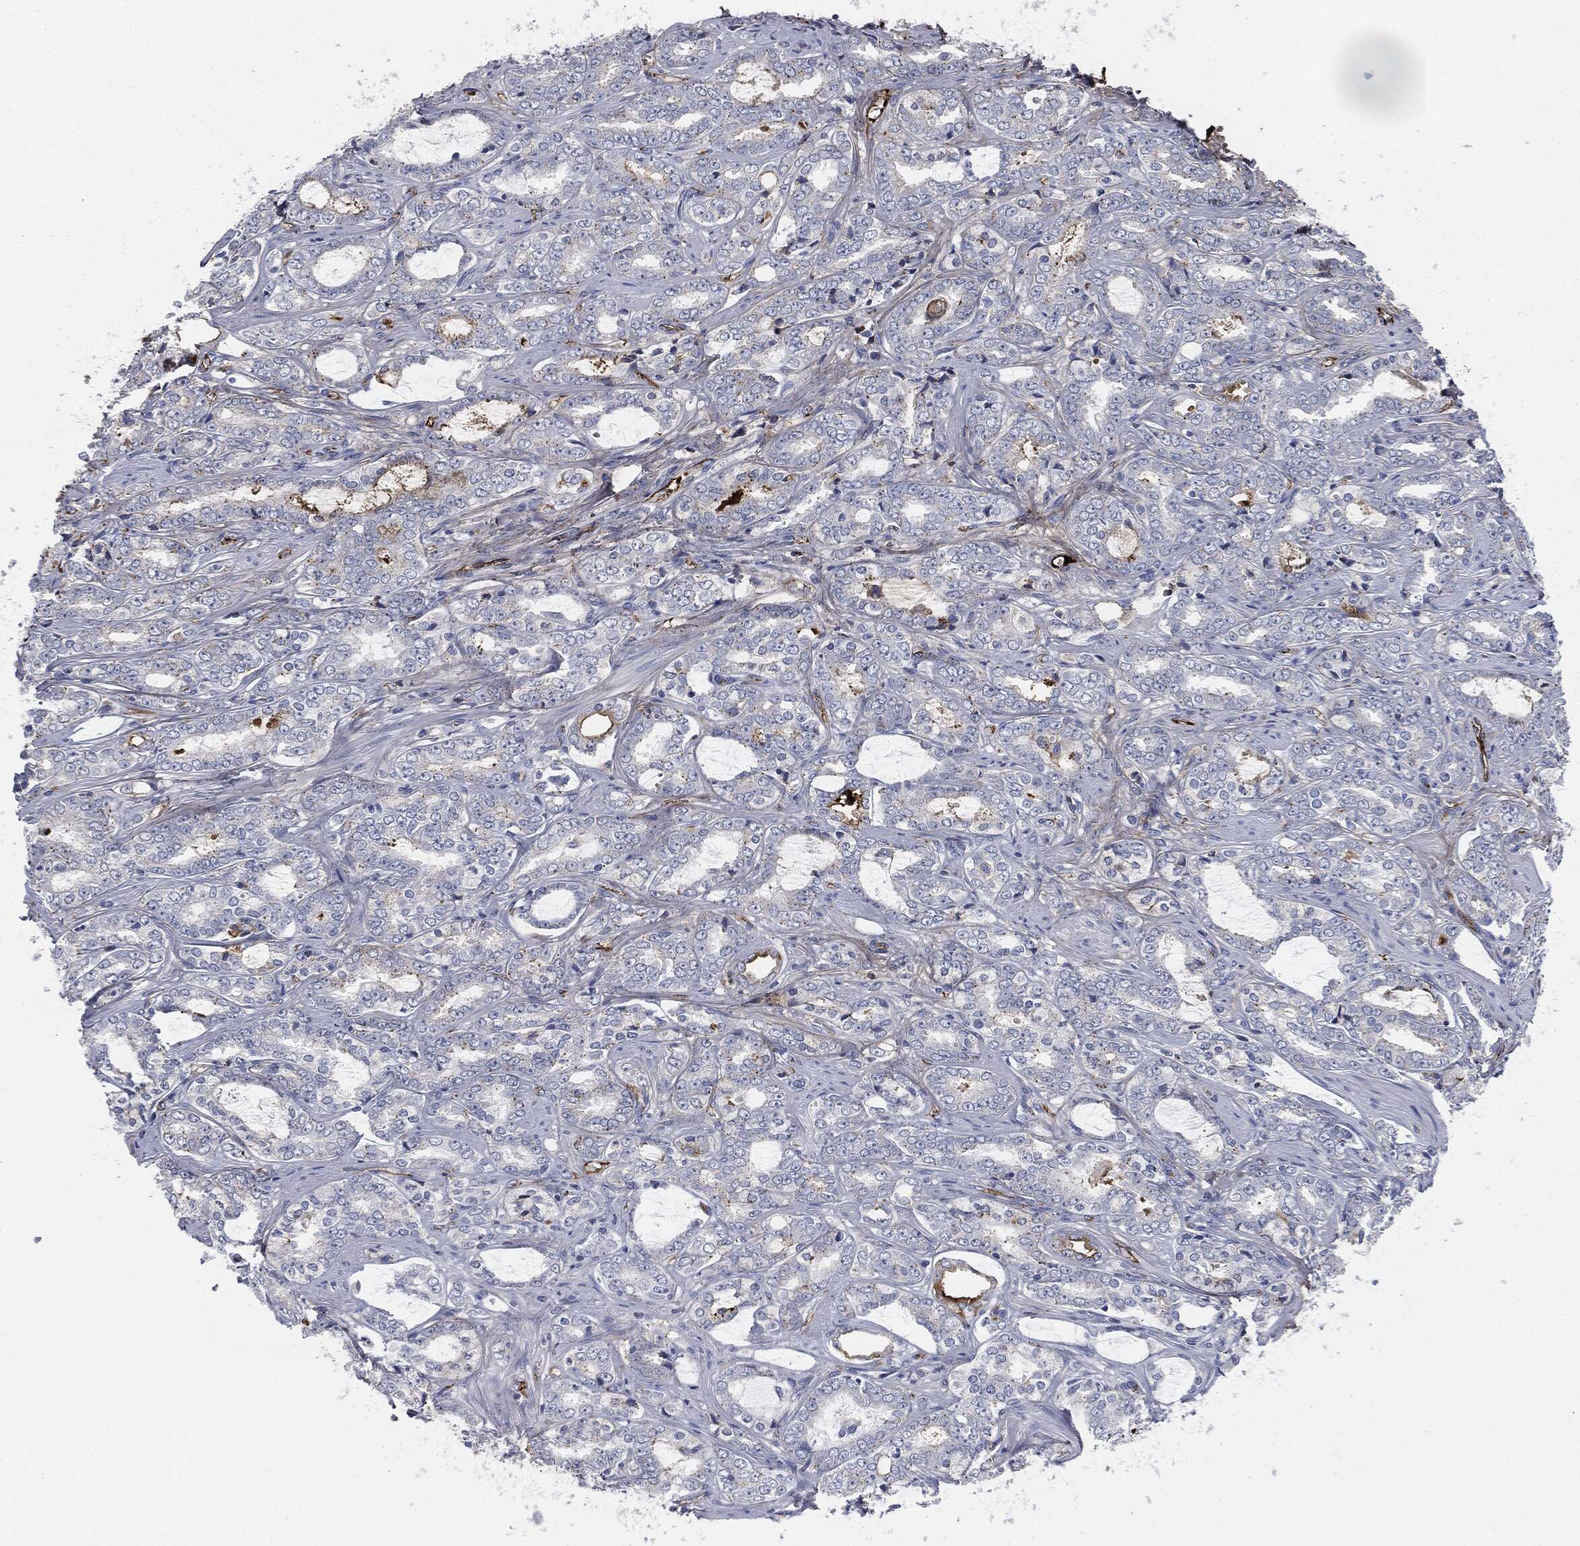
{"staining": {"intensity": "strong", "quantity": "25%-75%", "location": "cytoplasmic/membranous"}, "tissue": "prostate cancer", "cell_type": "Tumor cells", "image_type": "cancer", "snomed": [{"axis": "morphology", "description": "Adenocarcinoma, Medium grade"}, {"axis": "topography", "description": "Prostate"}], "caption": "This is an image of immunohistochemistry staining of prostate cancer (medium-grade adenocarcinoma), which shows strong expression in the cytoplasmic/membranous of tumor cells.", "gene": "APOB", "patient": {"sex": "male", "age": 71}}